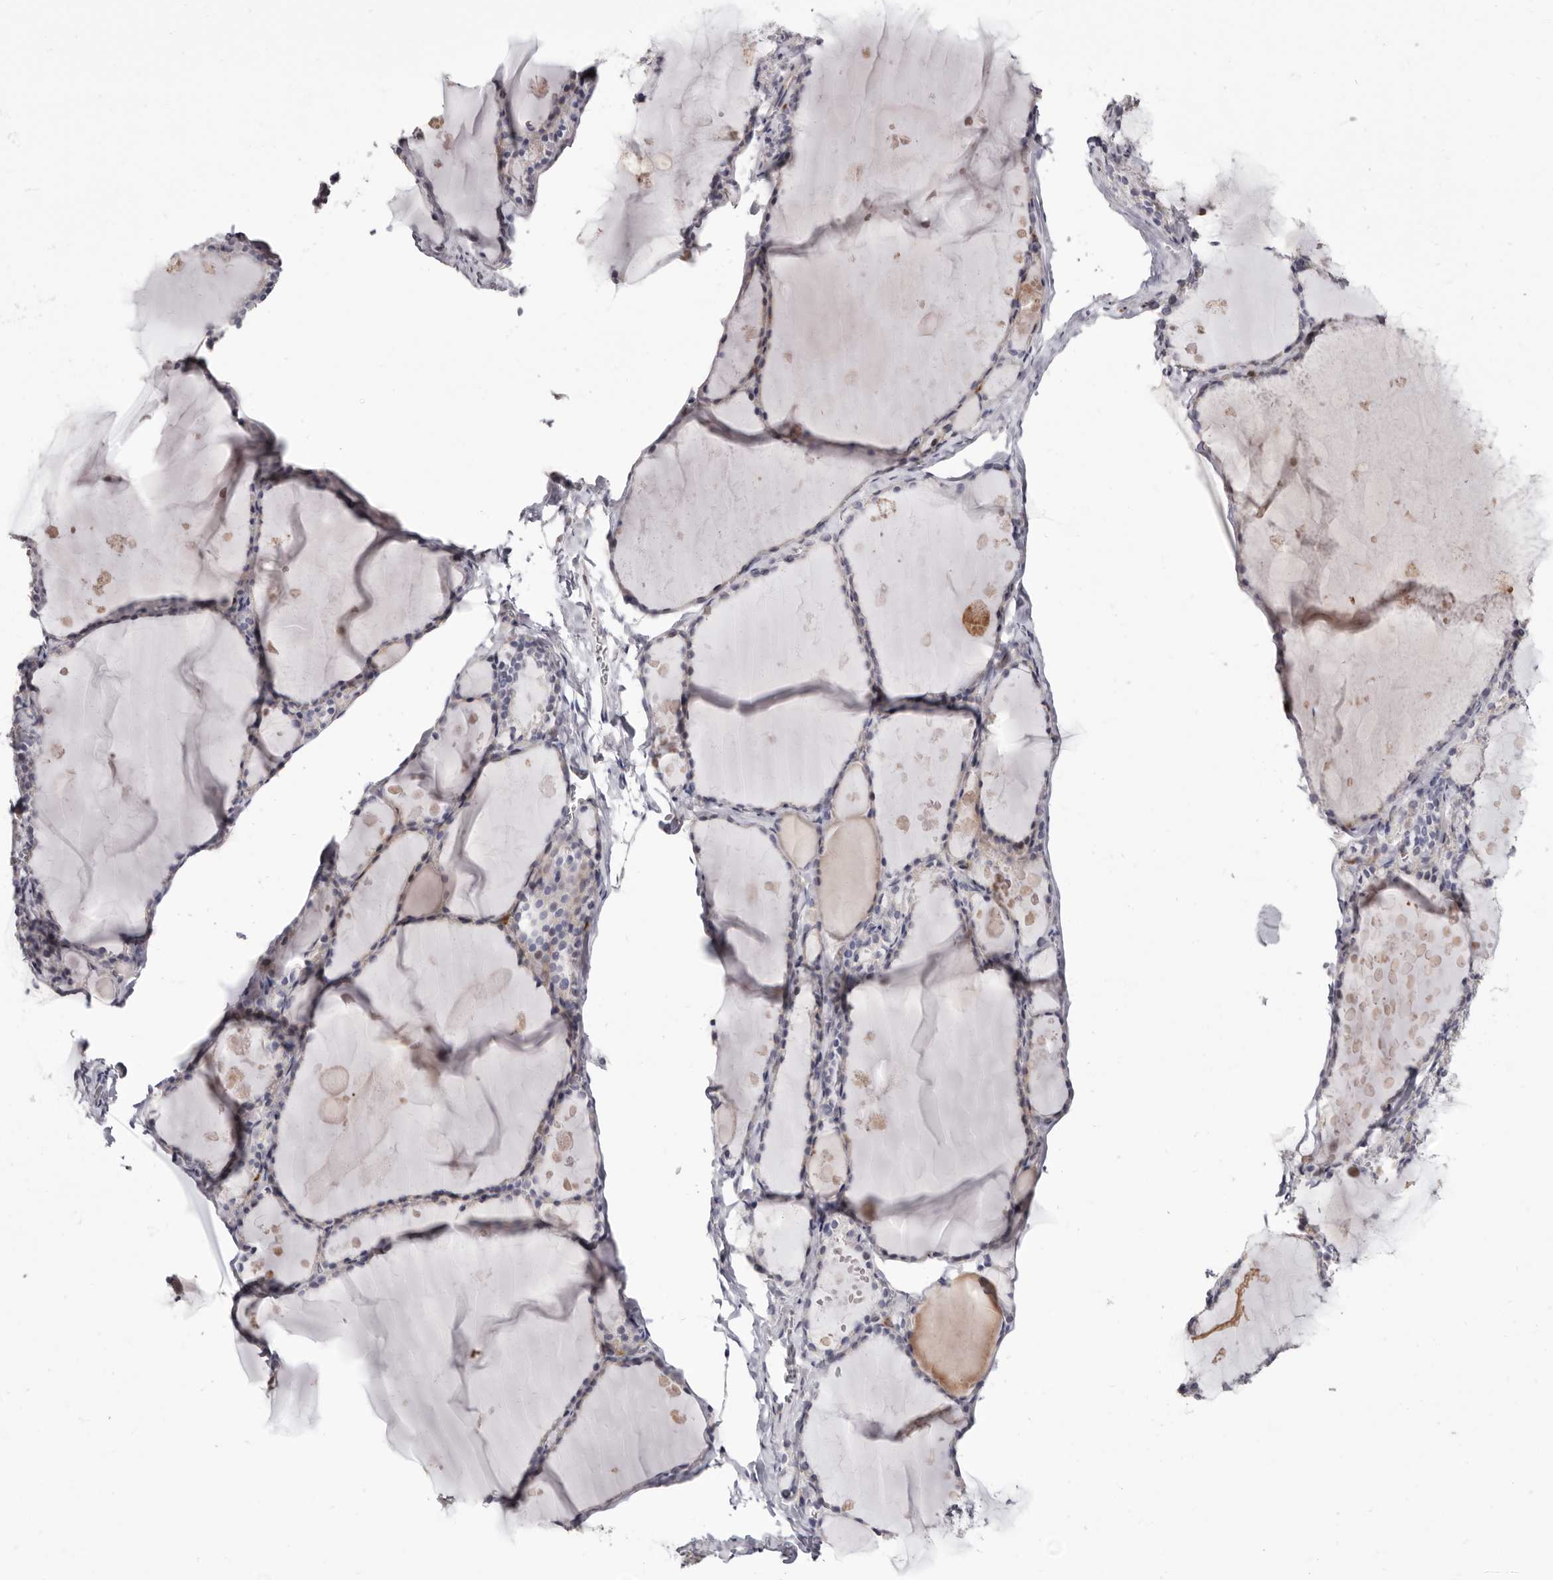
{"staining": {"intensity": "negative", "quantity": "none", "location": "none"}, "tissue": "thyroid gland", "cell_type": "Glandular cells", "image_type": "normal", "snomed": [{"axis": "morphology", "description": "Normal tissue, NOS"}, {"axis": "topography", "description": "Thyroid gland"}], "caption": "This is an immunohistochemistry image of unremarkable human thyroid gland. There is no staining in glandular cells.", "gene": "AIDA", "patient": {"sex": "male", "age": 56}}